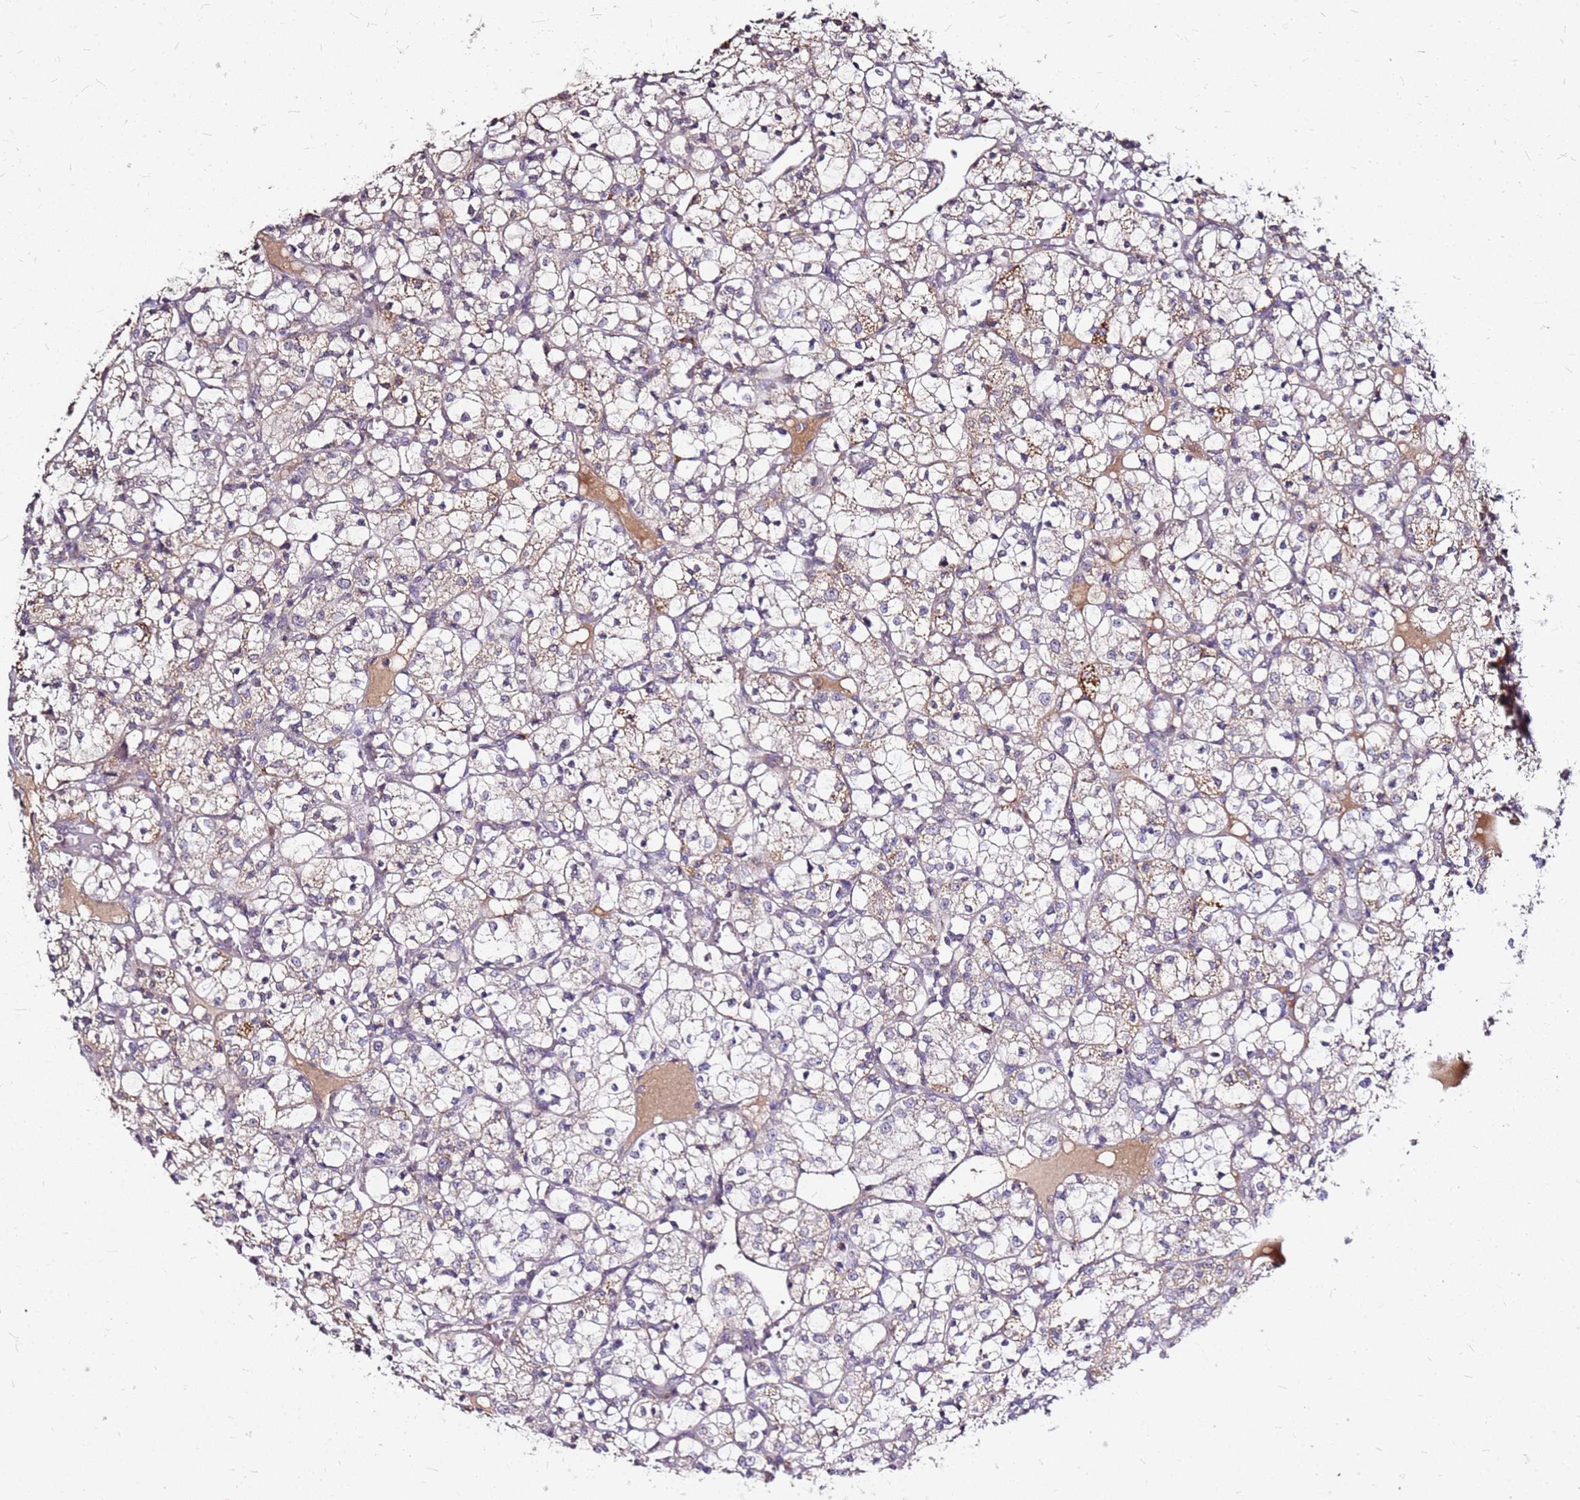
{"staining": {"intensity": "weak", "quantity": "25%-75%", "location": "cytoplasmic/membranous"}, "tissue": "renal cancer", "cell_type": "Tumor cells", "image_type": "cancer", "snomed": [{"axis": "morphology", "description": "Adenocarcinoma, NOS"}, {"axis": "topography", "description": "Kidney"}], "caption": "High-power microscopy captured an immunohistochemistry histopathology image of adenocarcinoma (renal), revealing weak cytoplasmic/membranous staining in about 25%-75% of tumor cells.", "gene": "DCDC2C", "patient": {"sex": "female", "age": 69}}